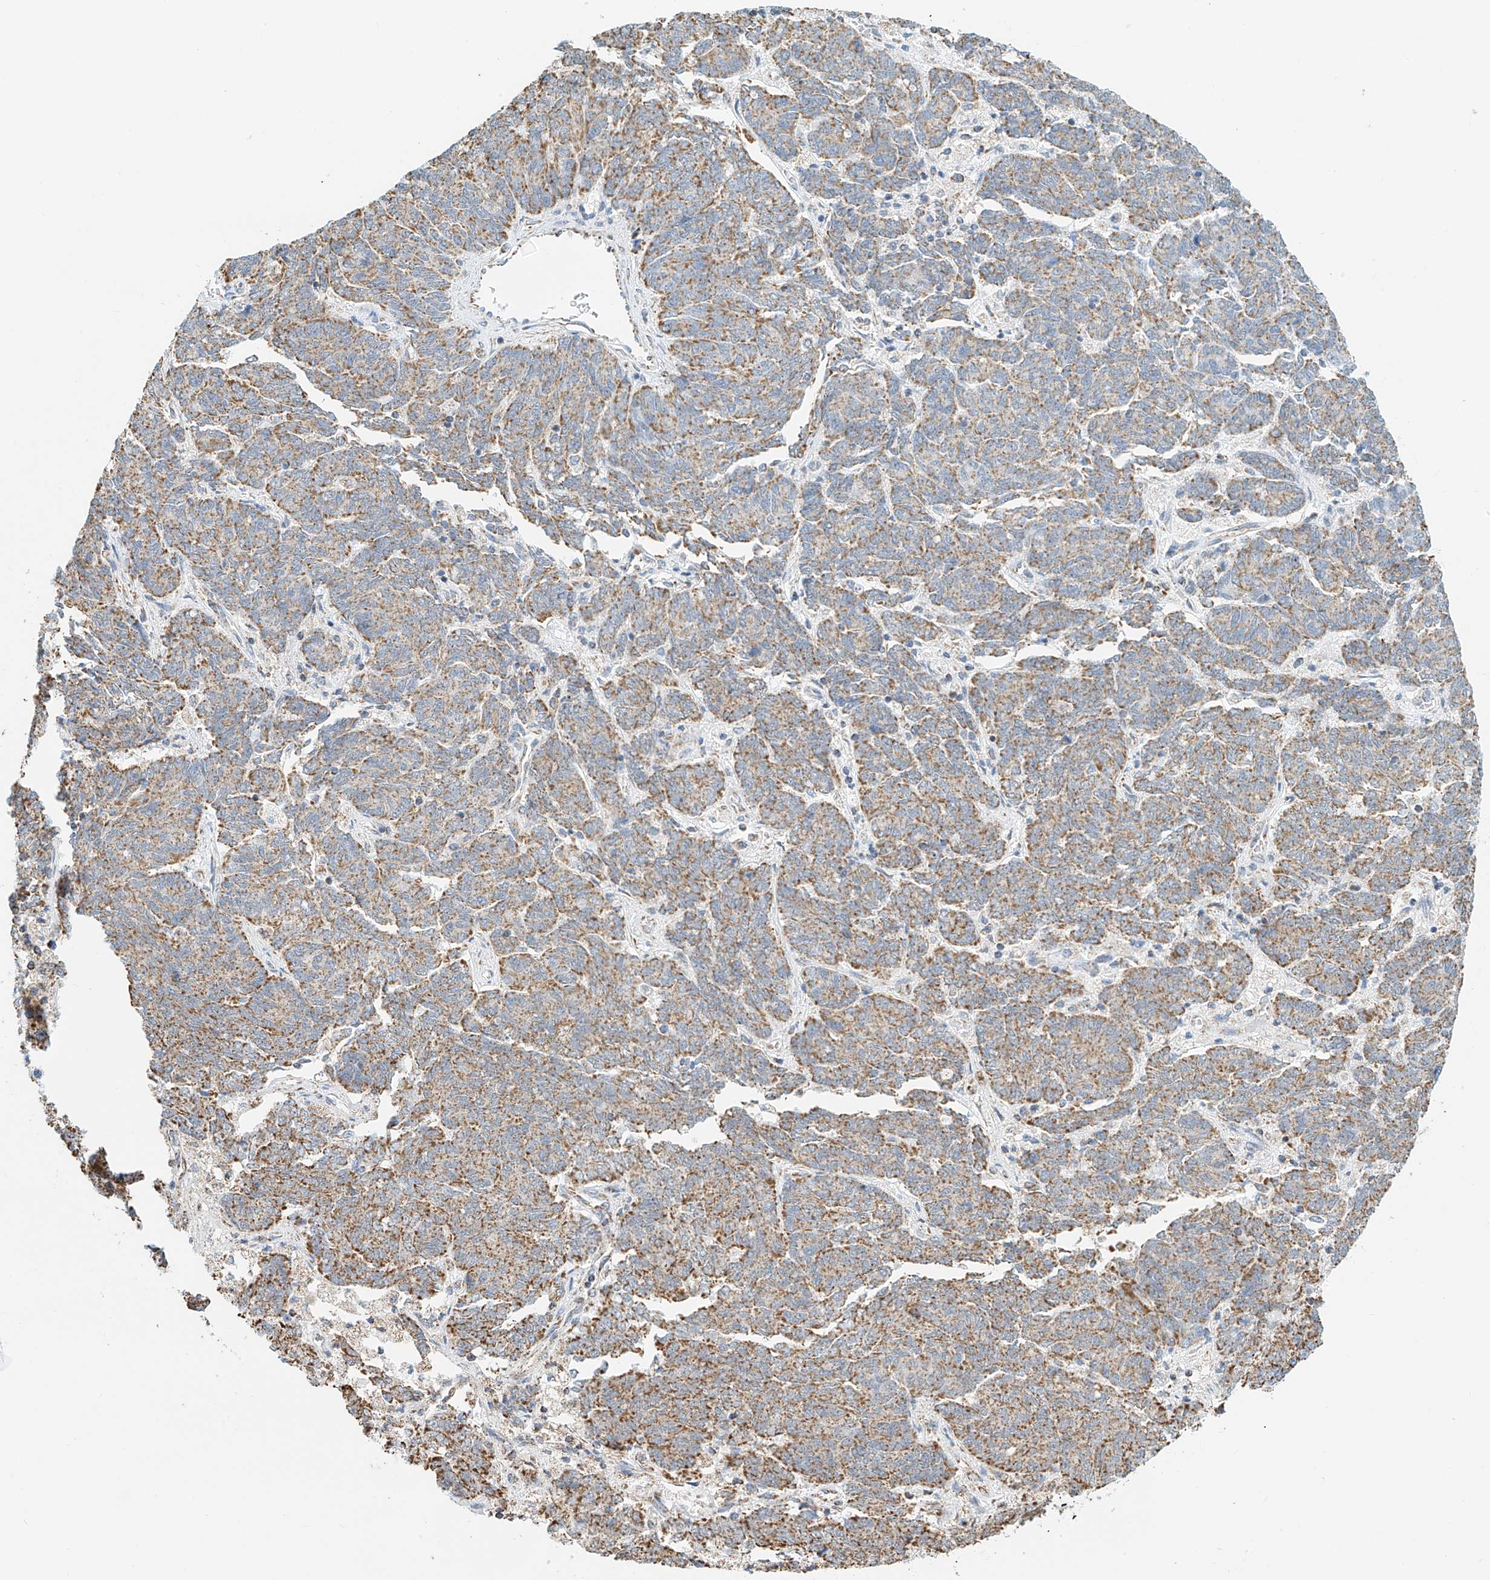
{"staining": {"intensity": "moderate", "quantity": ">75%", "location": "cytoplasmic/membranous"}, "tissue": "endometrial cancer", "cell_type": "Tumor cells", "image_type": "cancer", "snomed": [{"axis": "morphology", "description": "Adenocarcinoma, NOS"}, {"axis": "topography", "description": "Endometrium"}], "caption": "Endometrial cancer tissue reveals moderate cytoplasmic/membranous expression in approximately >75% of tumor cells, visualized by immunohistochemistry.", "gene": "NALCN", "patient": {"sex": "female", "age": 80}}